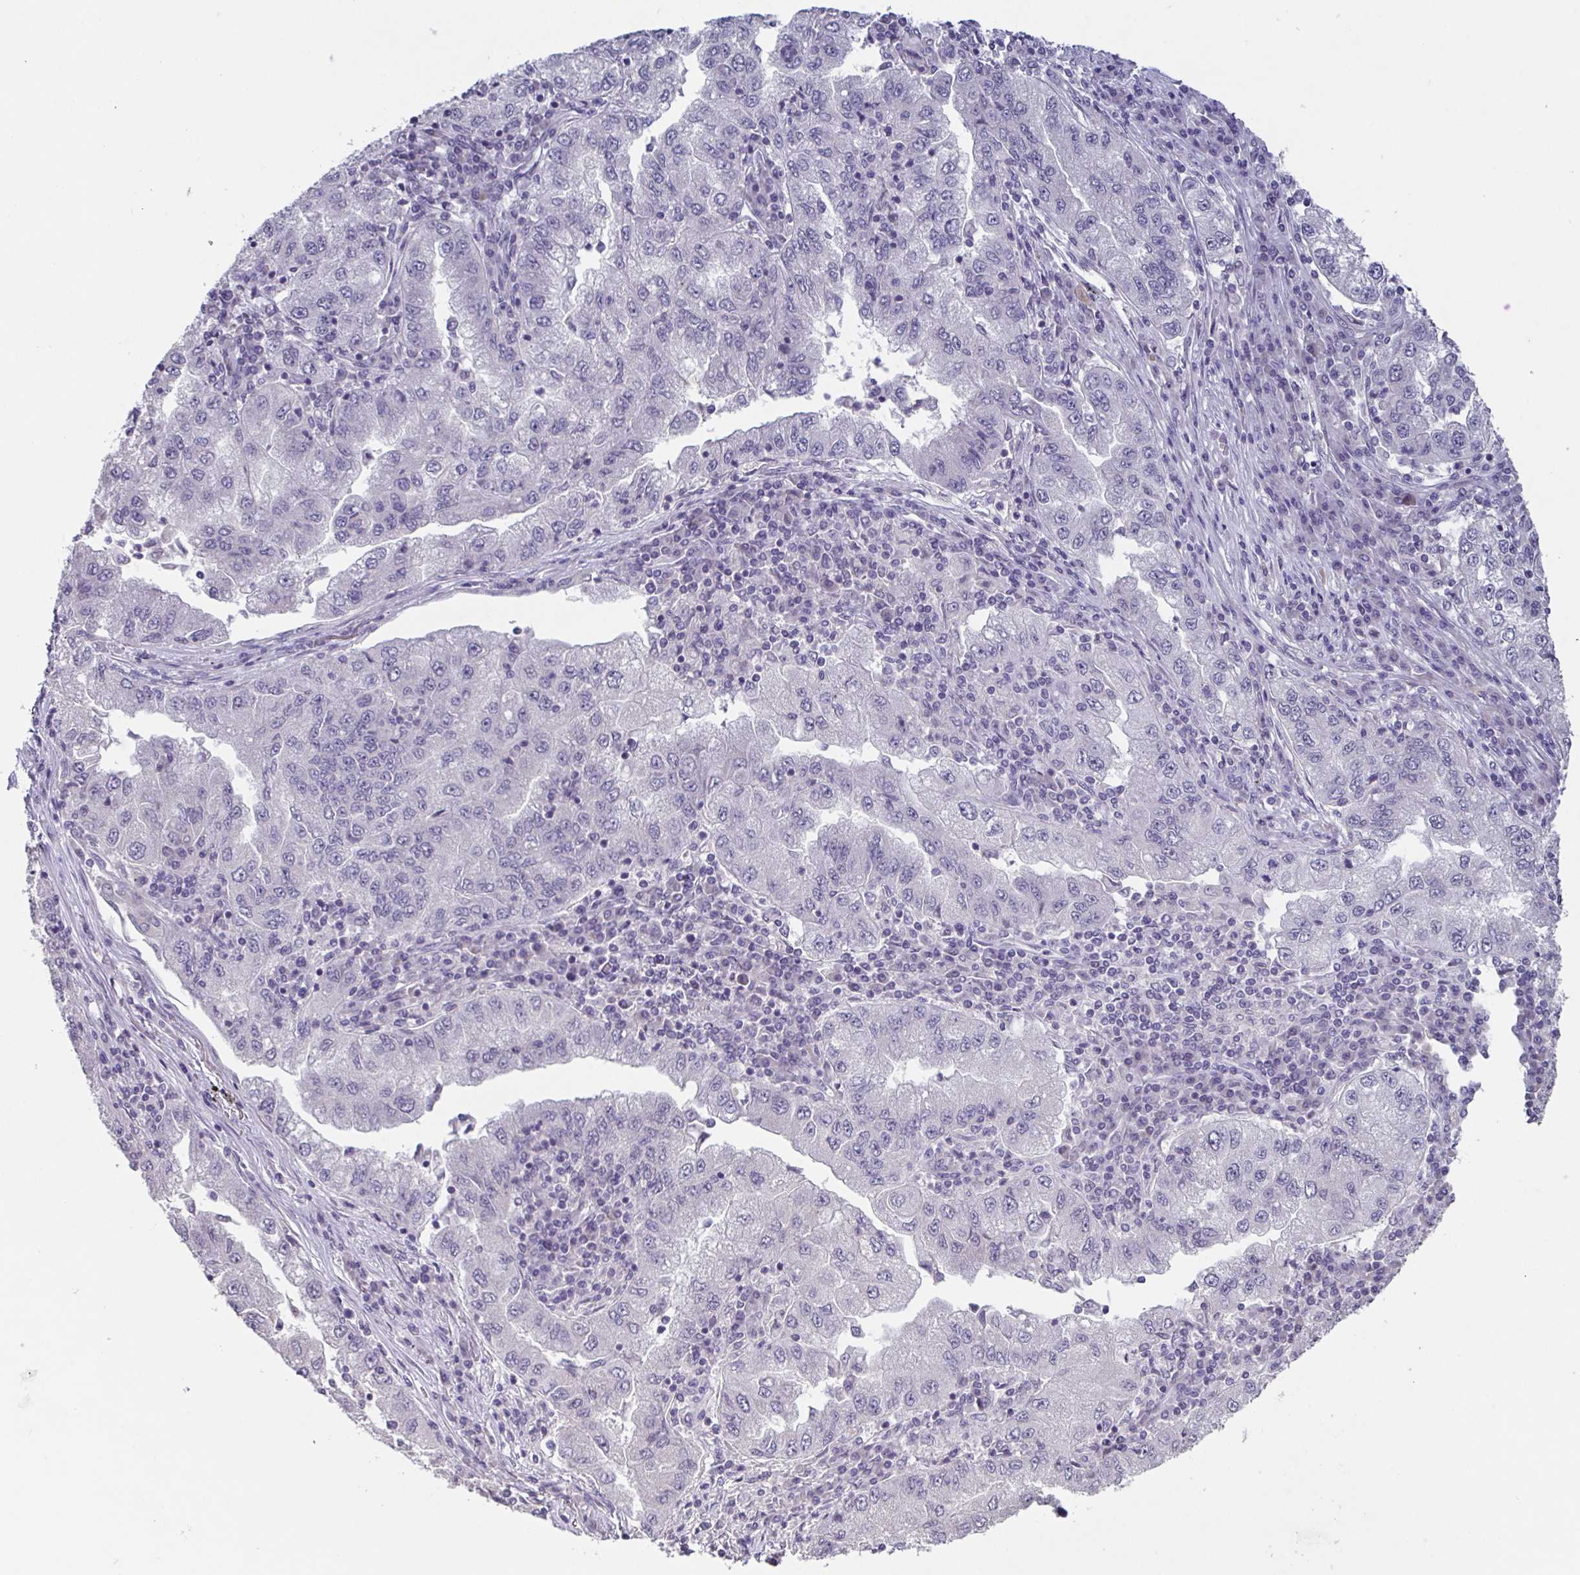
{"staining": {"intensity": "negative", "quantity": "none", "location": "none"}, "tissue": "lung cancer", "cell_type": "Tumor cells", "image_type": "cancer", "snomed": [{"axis": "morphology", "description": "Adenocarcinoma, NOS"}, {"axis": "morphology", "description": "Adenocarcinoma primary or metastatic"}, {"axis": "topography", "description": "Lung"}], "caption": "DAB (3,3'-diaminobenzidine) immunohistochemical staining of human lung adenocarcinoma primary or metastatic demonstrates no significant expression in tumor cells.", "gene": "GHRL", "patient": {"sex": "male", "age": 74}}